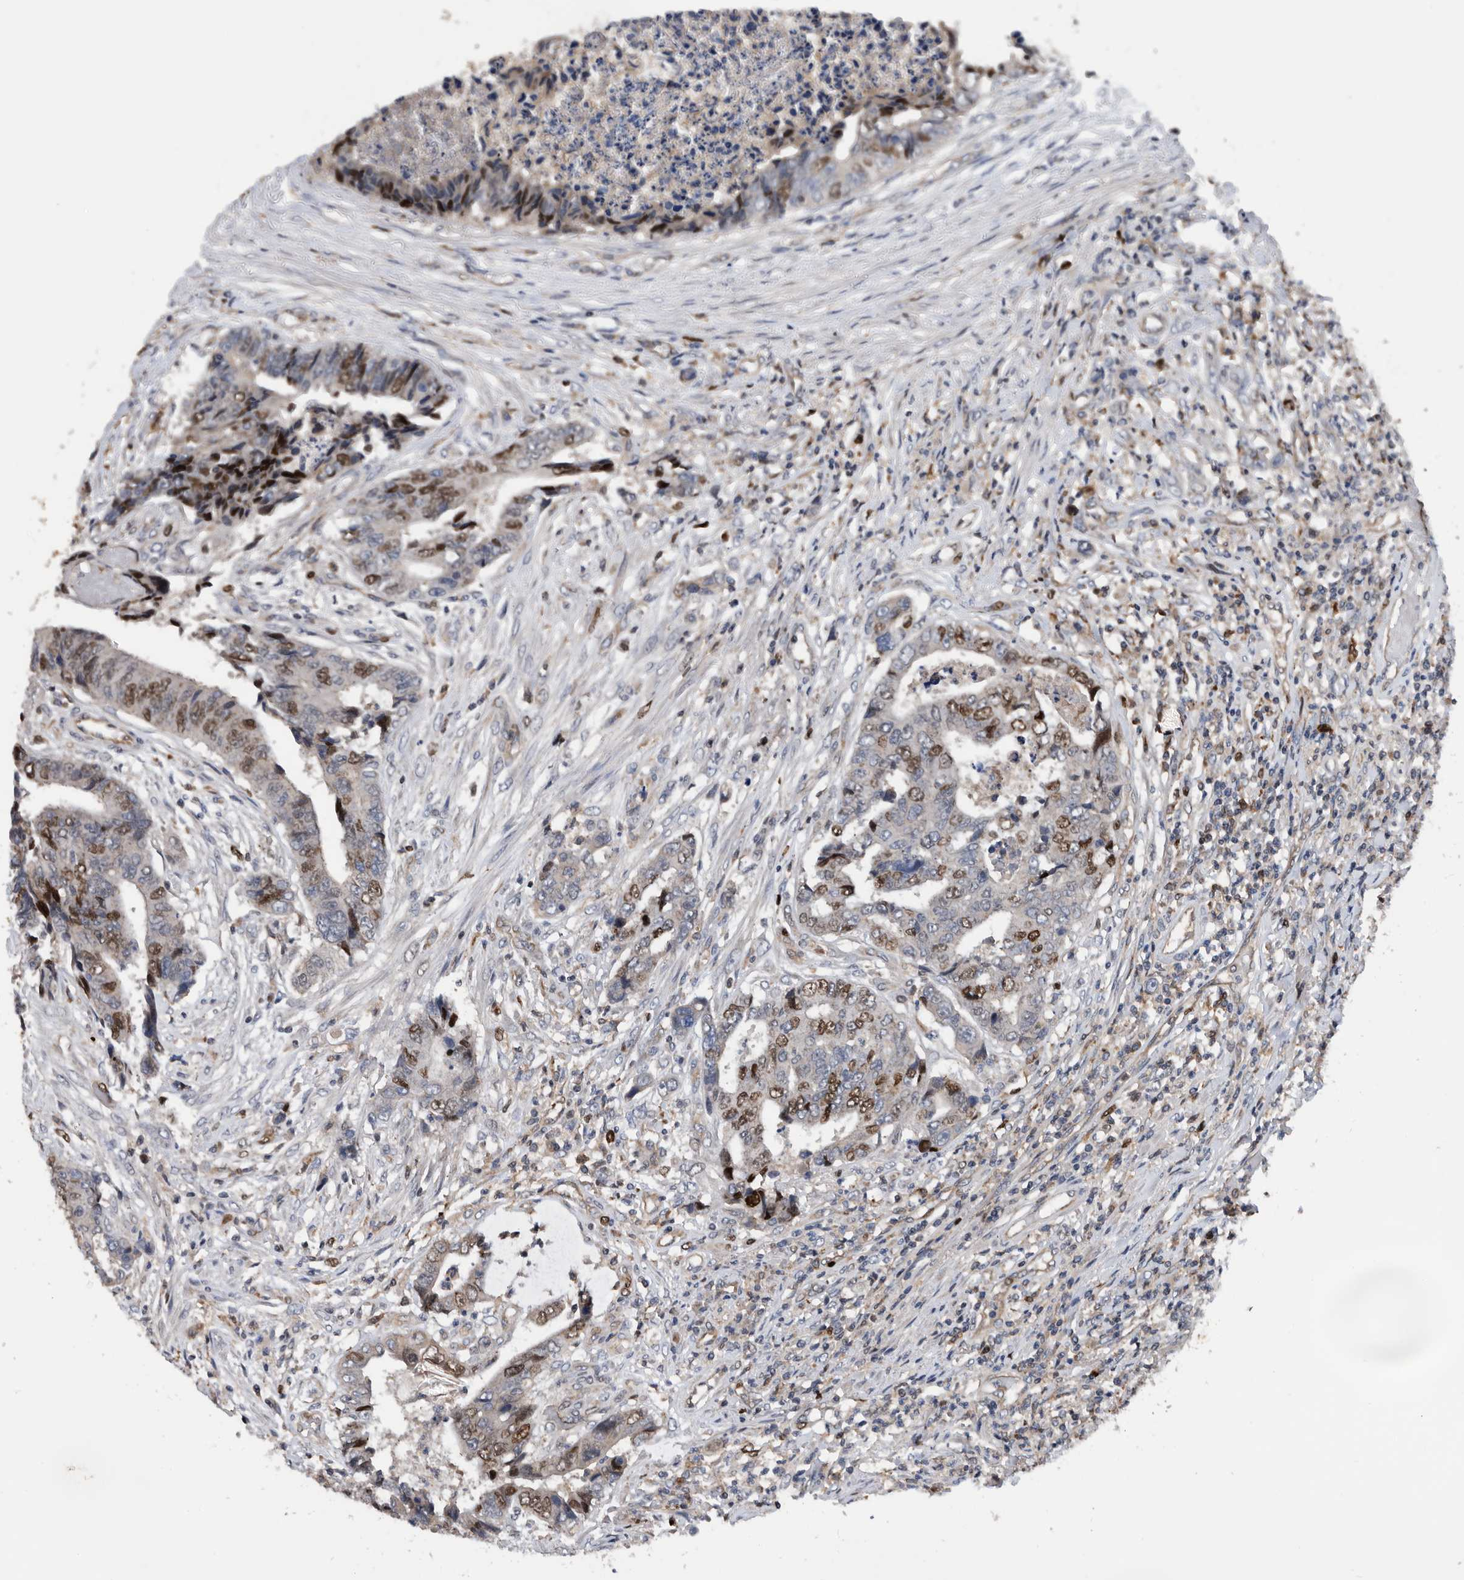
{"staining": {"intensity": "moderate", "quantity": ">75%", "location": "nuclear"}, "tissue": "colorectal cancer", "cell_type": "Tumor cells", "image_type": "cancer", "snomed": [{"axis": "morphology", "description": "Adenocarcinoma, NOS"}, {"axis": "topography", "description": "Rectum"}], "caption": "IHC of colorectal cancer reveals medium levels of moderate nuclear staining in approximately >75% of tumor cells.", "gene": "ATAD2", "patient": {"sex": "male", "age": 84}}